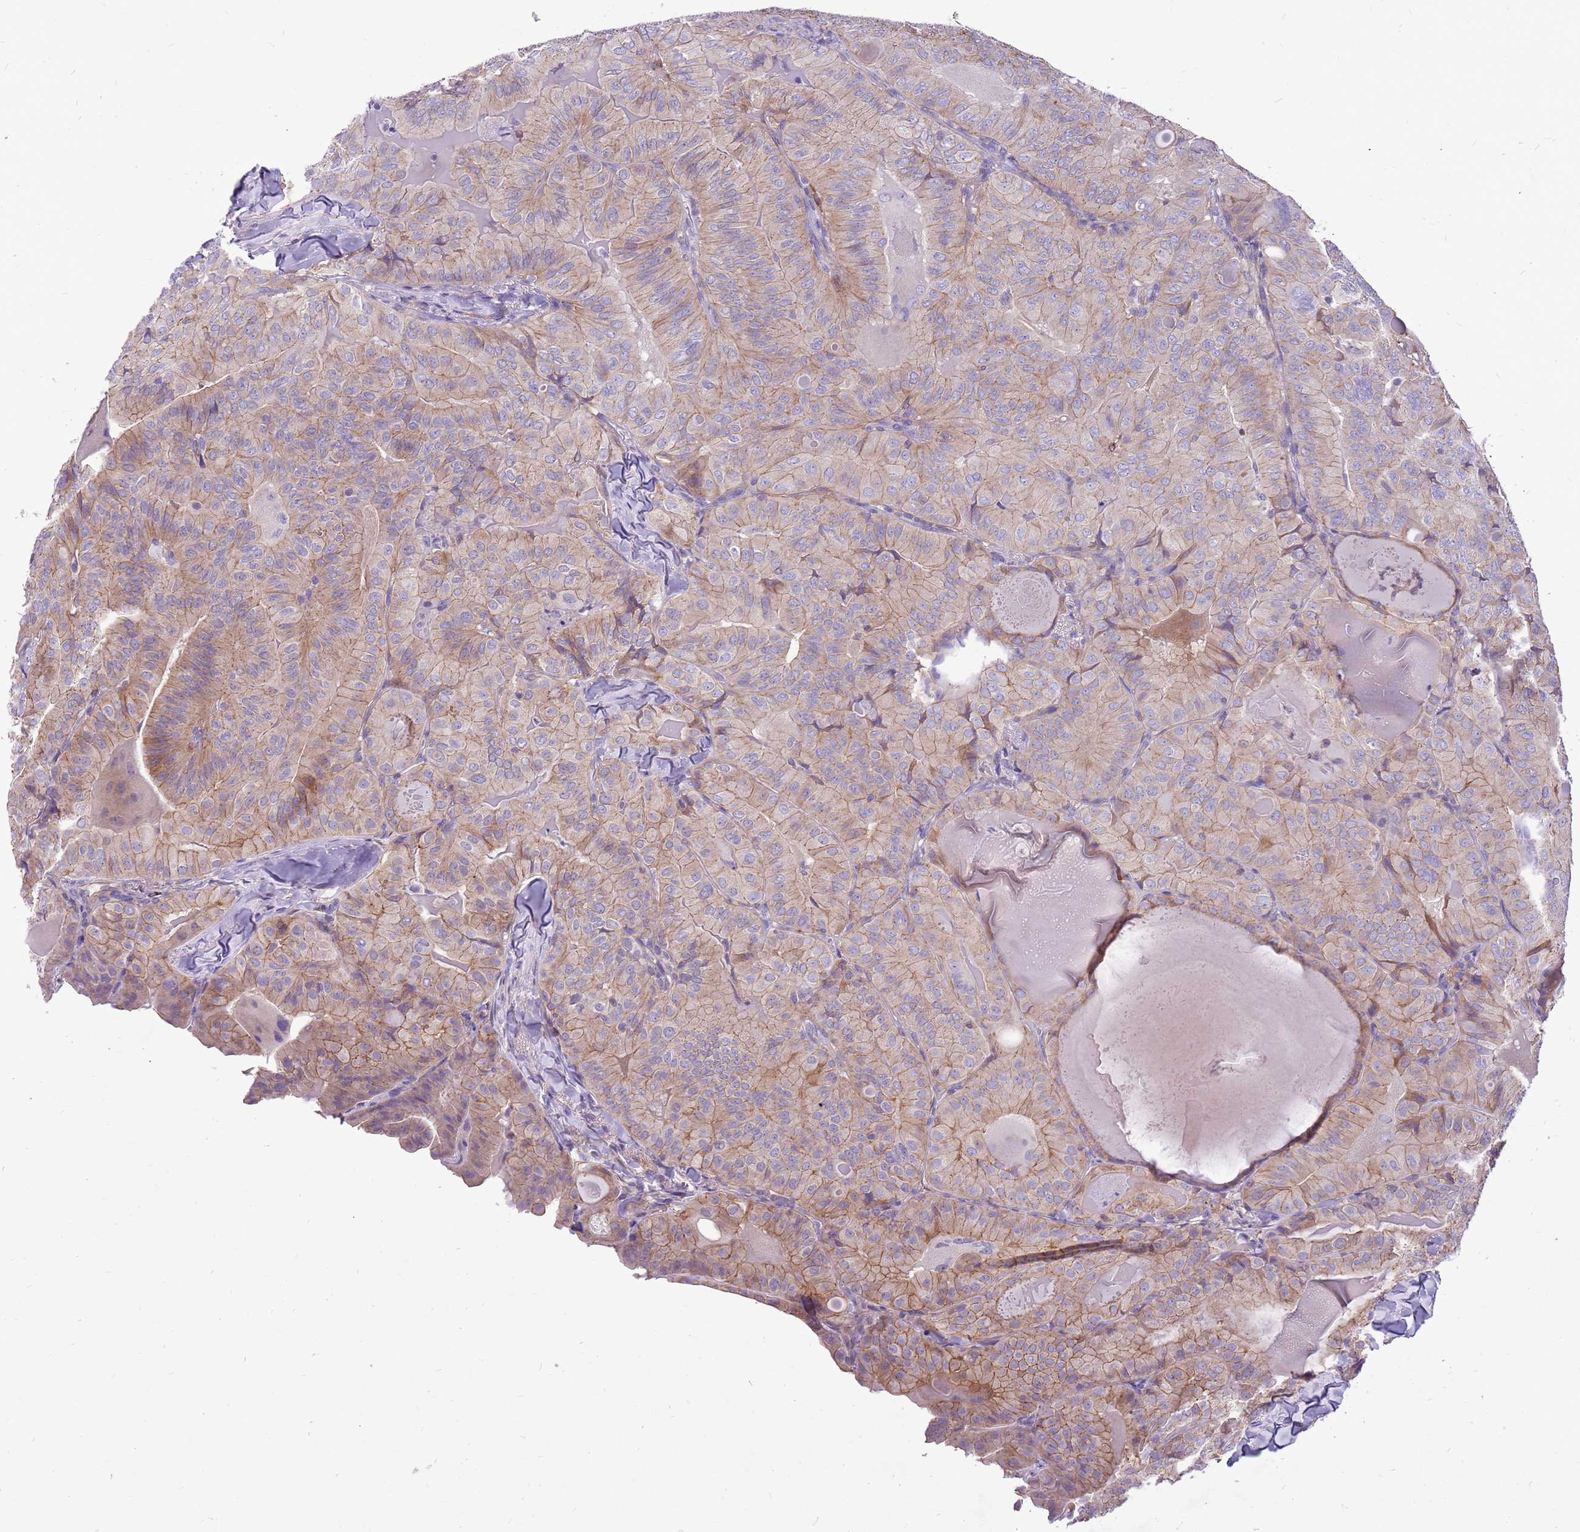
{"staining": {"intensity": "weak", "quantity": ">75%", "location": "cytoplasmic/membranous"}, "tissue": "thyroid cancer", "cell_type": "Tumor cells", "image_type": "cancer", "snomed": [{"axis": "morphology", "description": "Papillary adenocarcinoma, NOS"}, {"axis": "topography", "description": "Thyroid gland"}], "caption": "Immunohistochemical staining of human thyroid cancer demonstrates weak cytoplasmic/membranous protein expression in approximately >75% of tumor cells. (Brightfield microscopy of DAB IHC at high magnification).", "gene": "WDR90", "patient": {"sex": "female", "age": 68}}